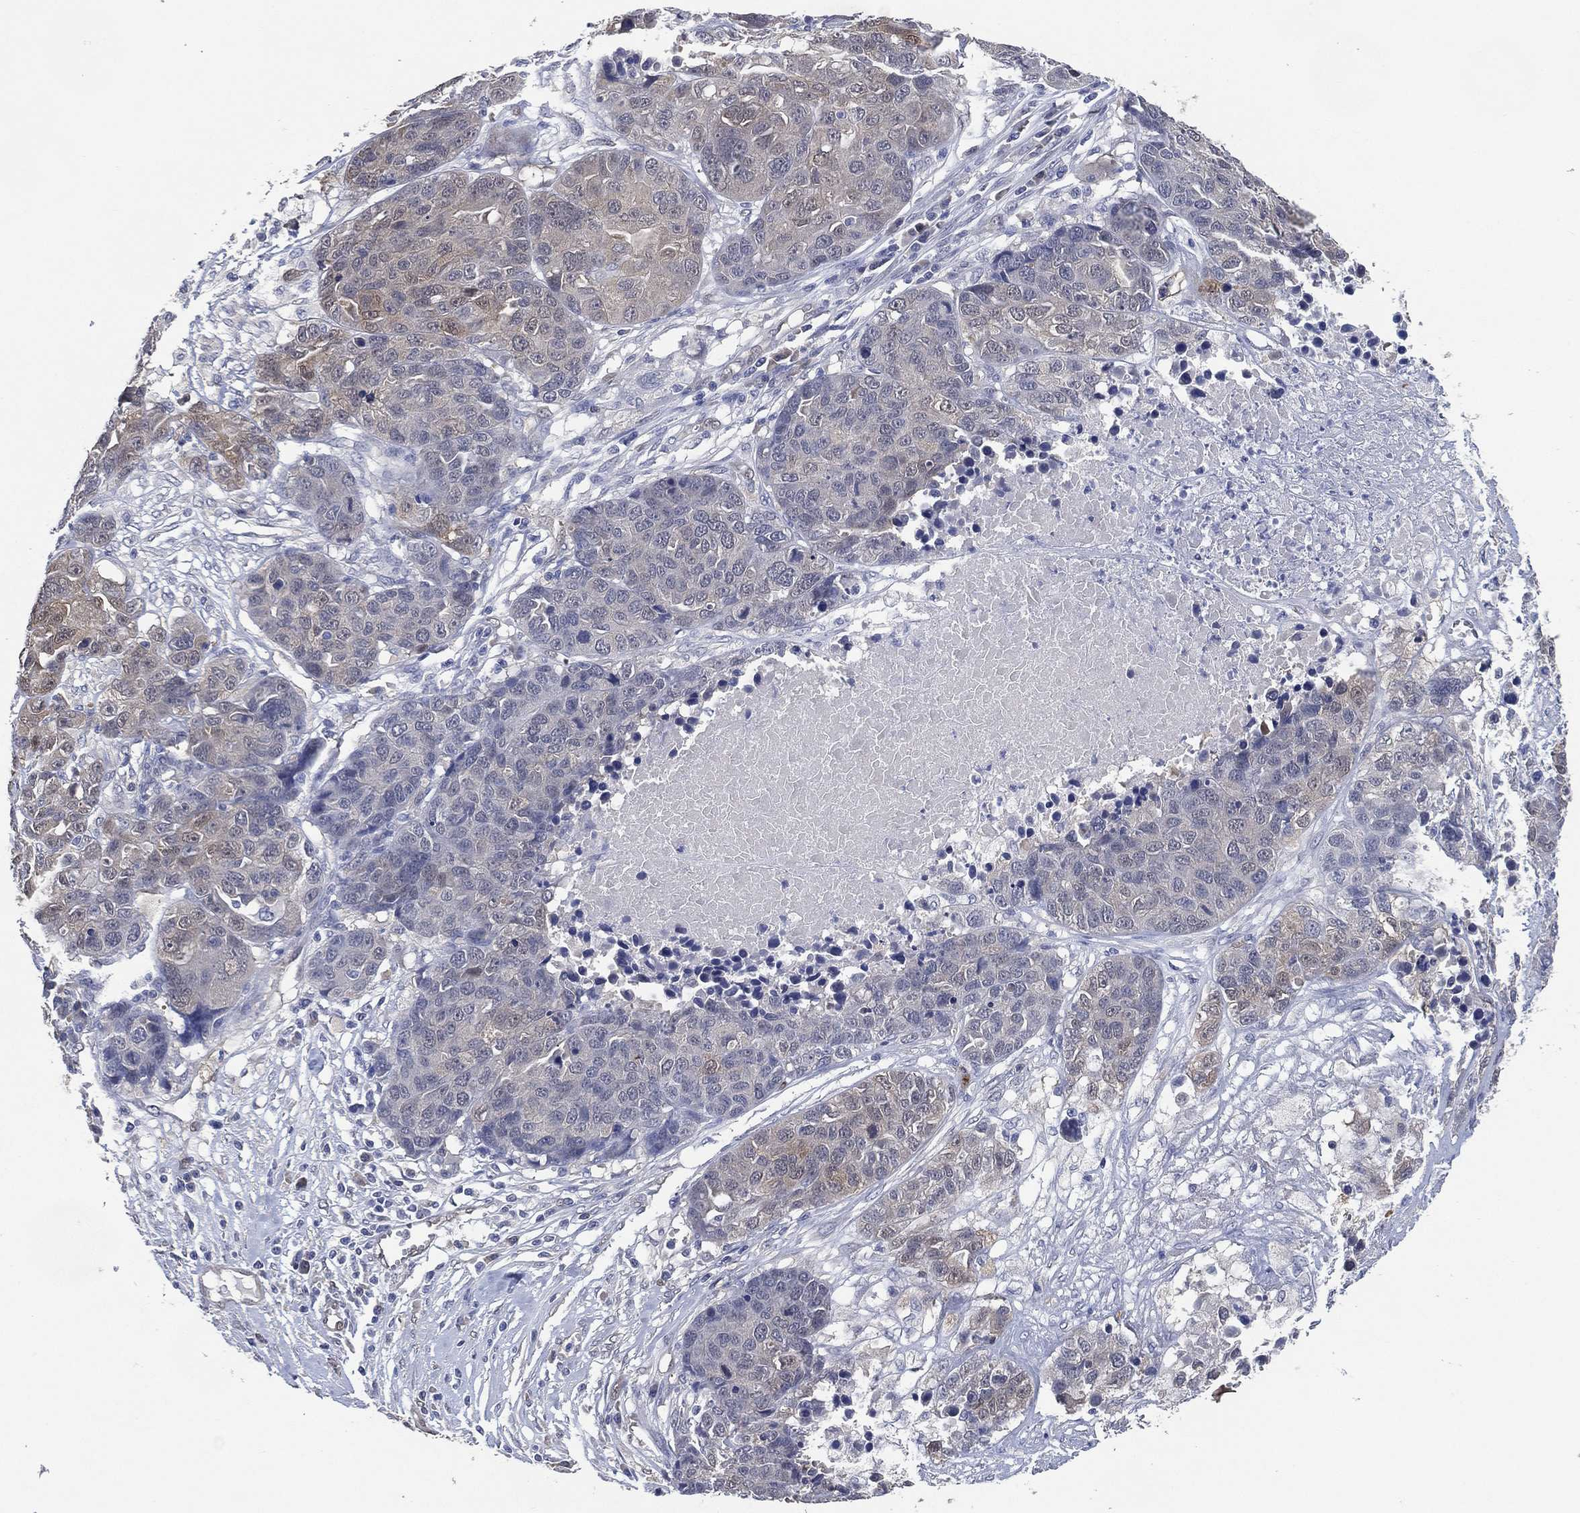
{"staining": {"intensity": "negative", "quantity": "none", "location": "none"}, "tissue": "ovarian cancer", "cell_type": "Tumor cells", "image_type": "cancer", "snomed": [{"axis": "morphology", "description": "Cystadenocarcinoma, serous, NOS"}, {"axis": "topography", "description": "Ovary"}], "caption": "The immunohistochemistry (IHC) micrograph has no significant positivity in tumor cells of serous cystadenocarcinoma (ovarian) tissue. (IHC, brightfield microscopy, high magnification).", "gene": "AK1", "patient": {"sex": "female", "age": 87}}